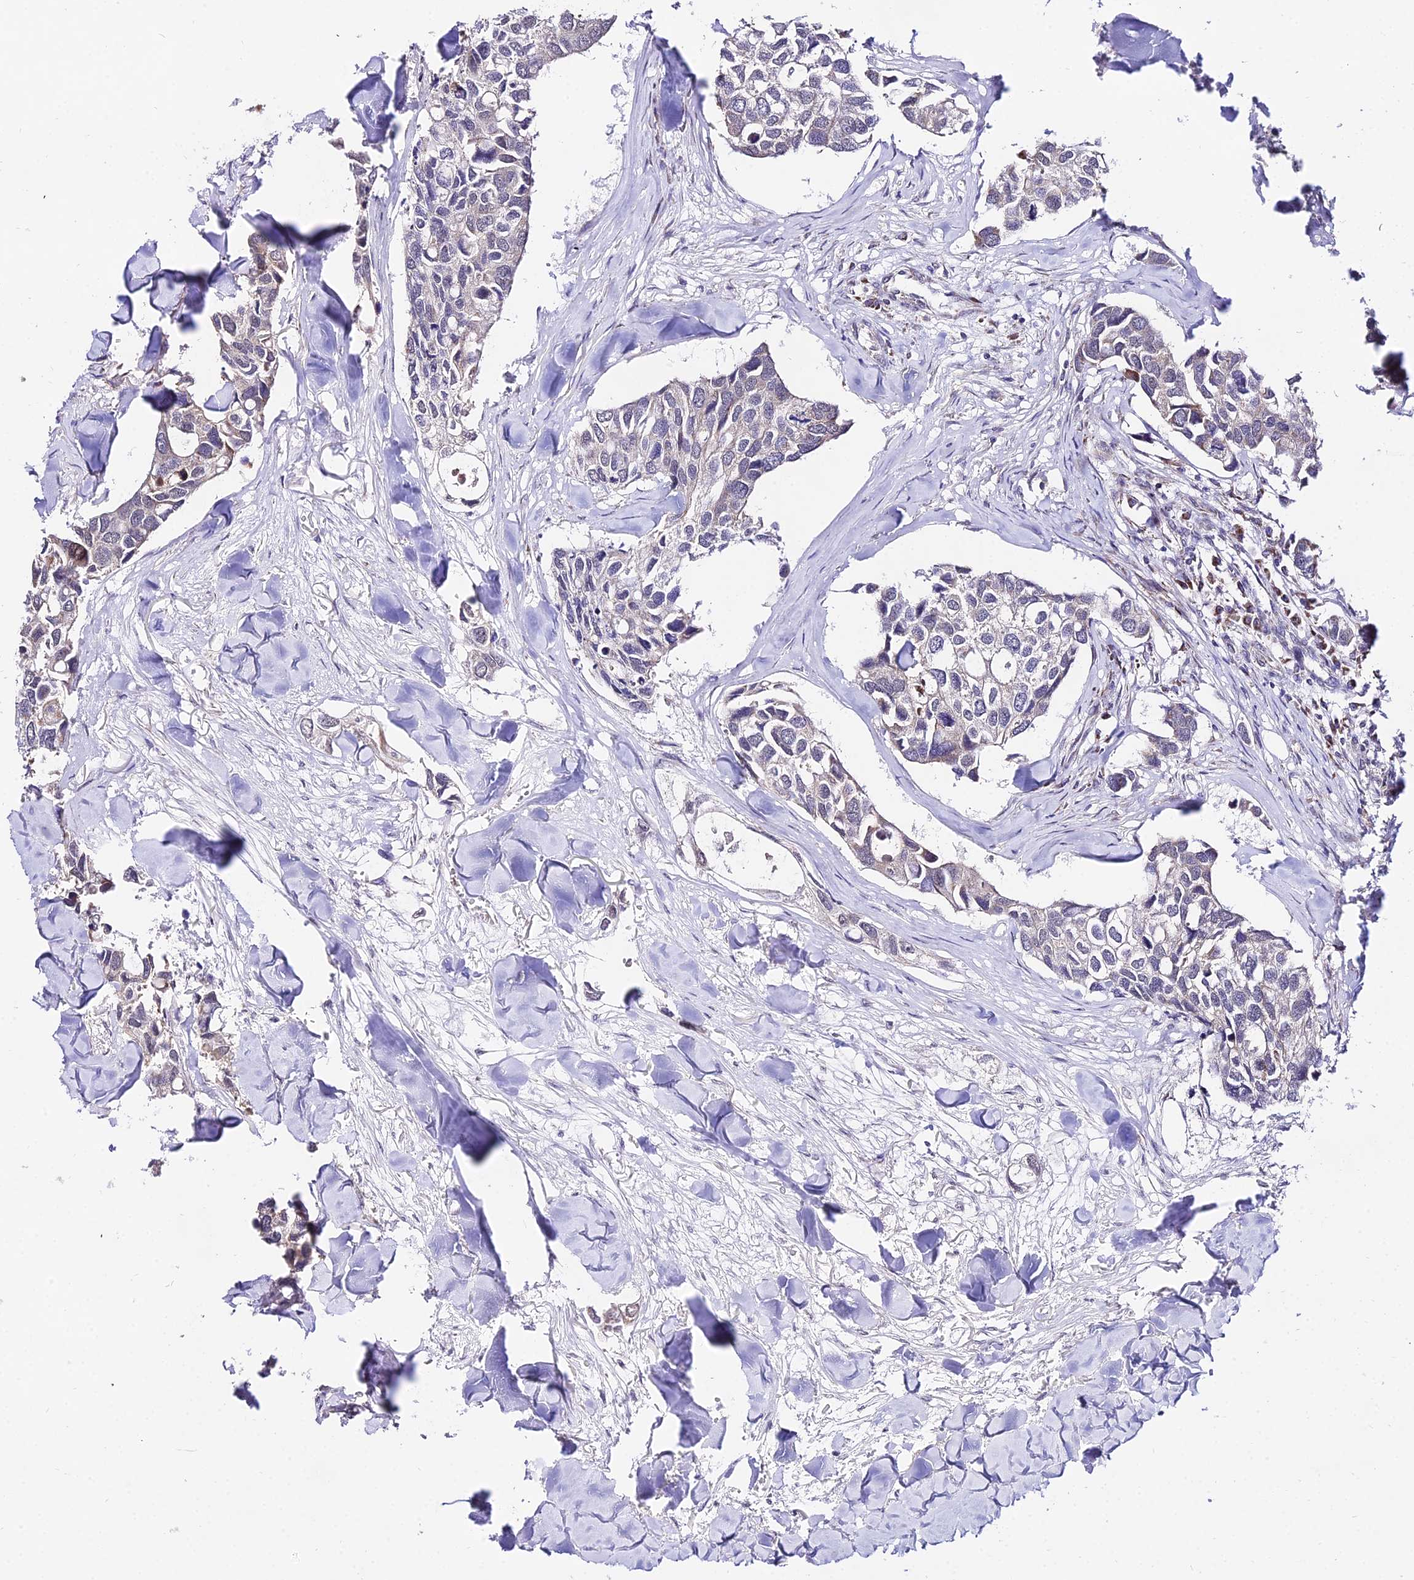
{"staining": {"intensity": "negative", "quantity": "none", "location": "none"}, "tissue": "breast cancer", "cell_type": "Tumor cells", "image_type": "cancer", "snomed": [{"axis": "morphology", "description": "Duct carcinoma"}, {"axis": "topography", "description": "Breast"}], "caption": "Breast invasive ductal carcinoma was stained to show a protein in brown. There is no significant positivity in tumor cells.", "gene": "ATP5PB", "patient": {"sex": "female", "age": 83}}